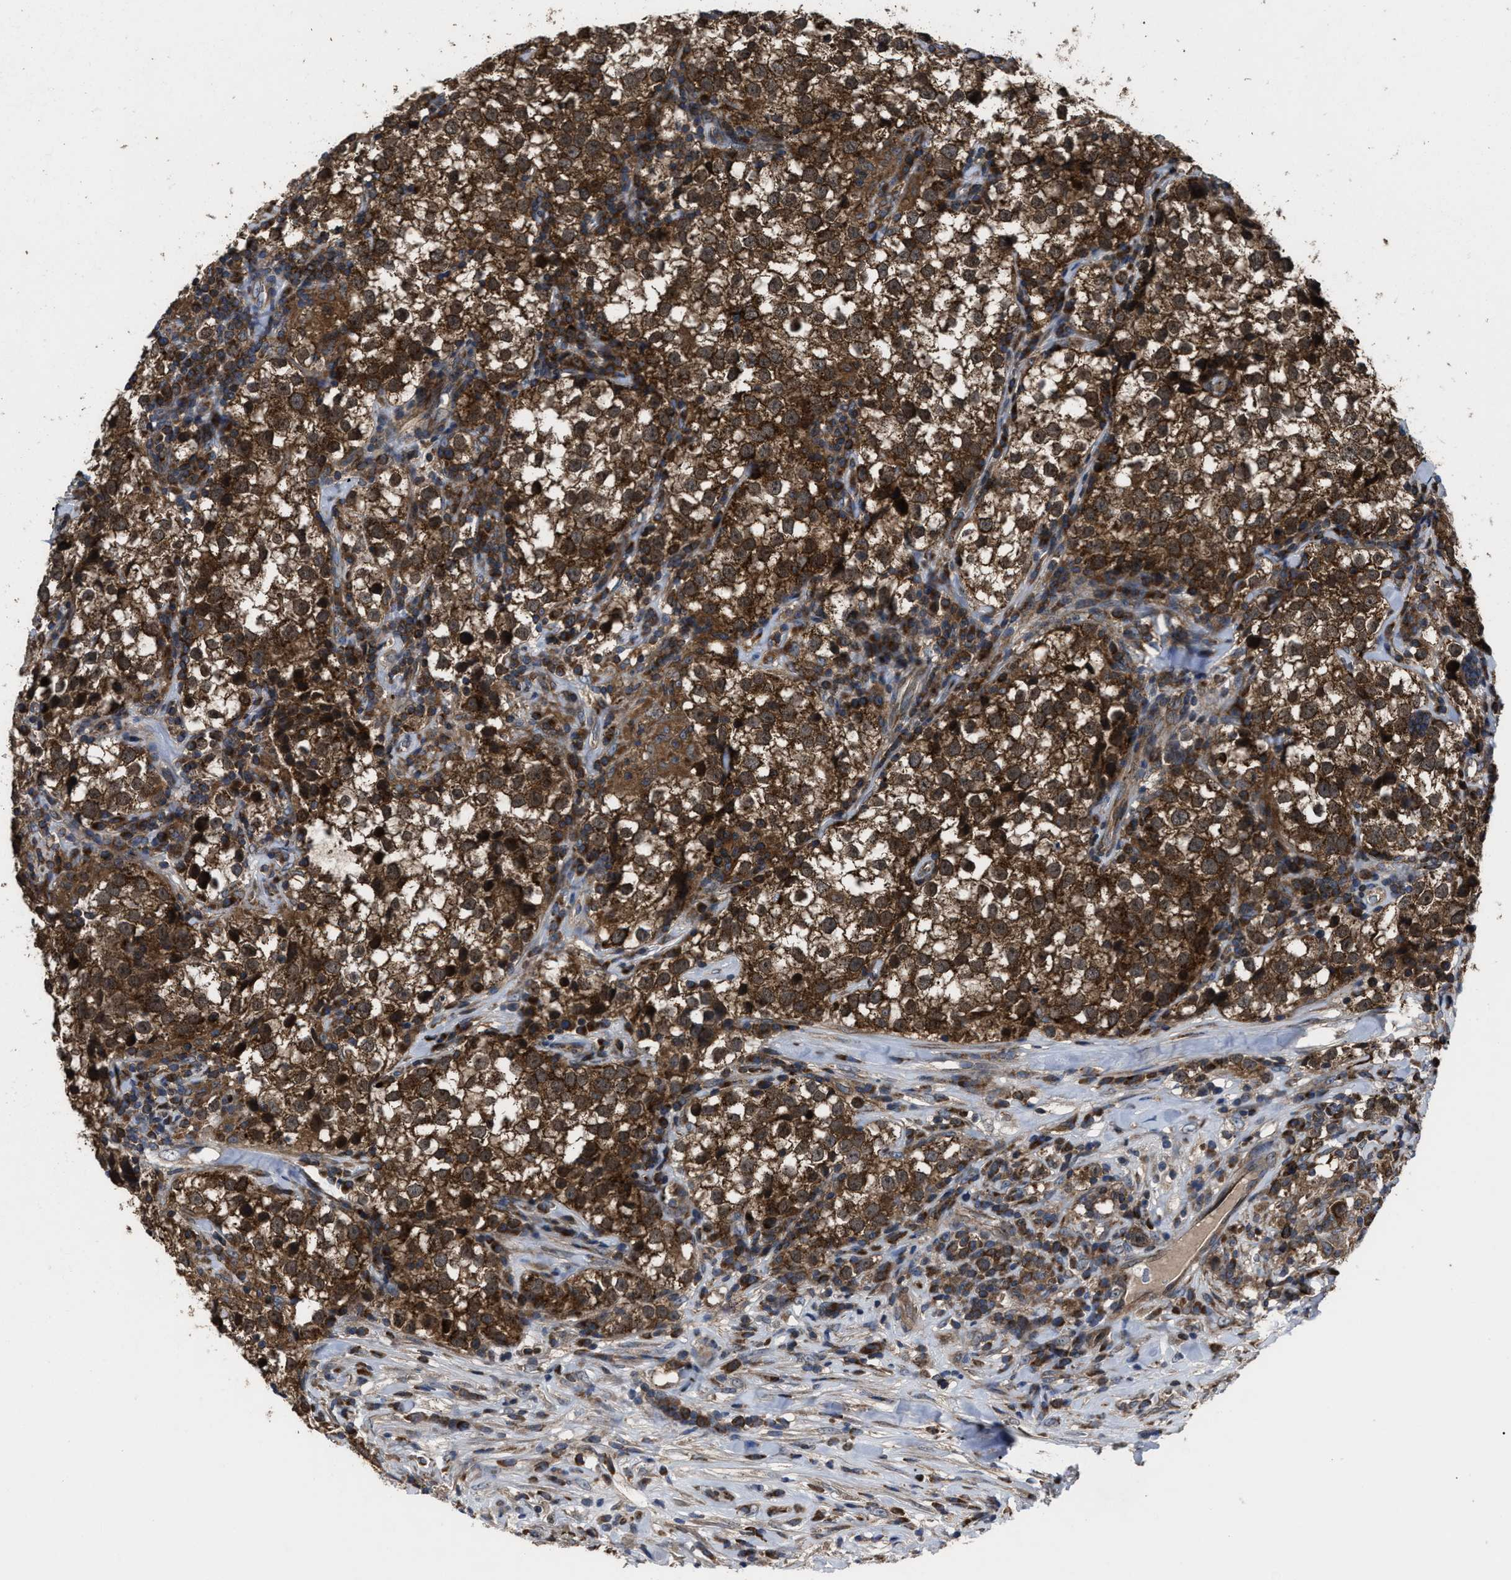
{"staining": {"intensity": "strong", "quantity": ">75%", "location": "cytoplasmic/membranous"}, "tissue": "testis cancer", "cell_type": "Tumor cells", "image_type": "cancer", "snomed": [{"axis": "morphology", "description": "Seminoma, NOS"}, {"axis": "morphology", "description": "Carcinoma, Embryonal, NOS"}, {"axis": "topography", "description": "Testis"}], "caption": "Human testis cancer (embryonal carcinoma) stained with a protein marker reveals strong staining in tumor cells.", "gene": "PASK", "patient": {"sex": "male", "age": 36}}